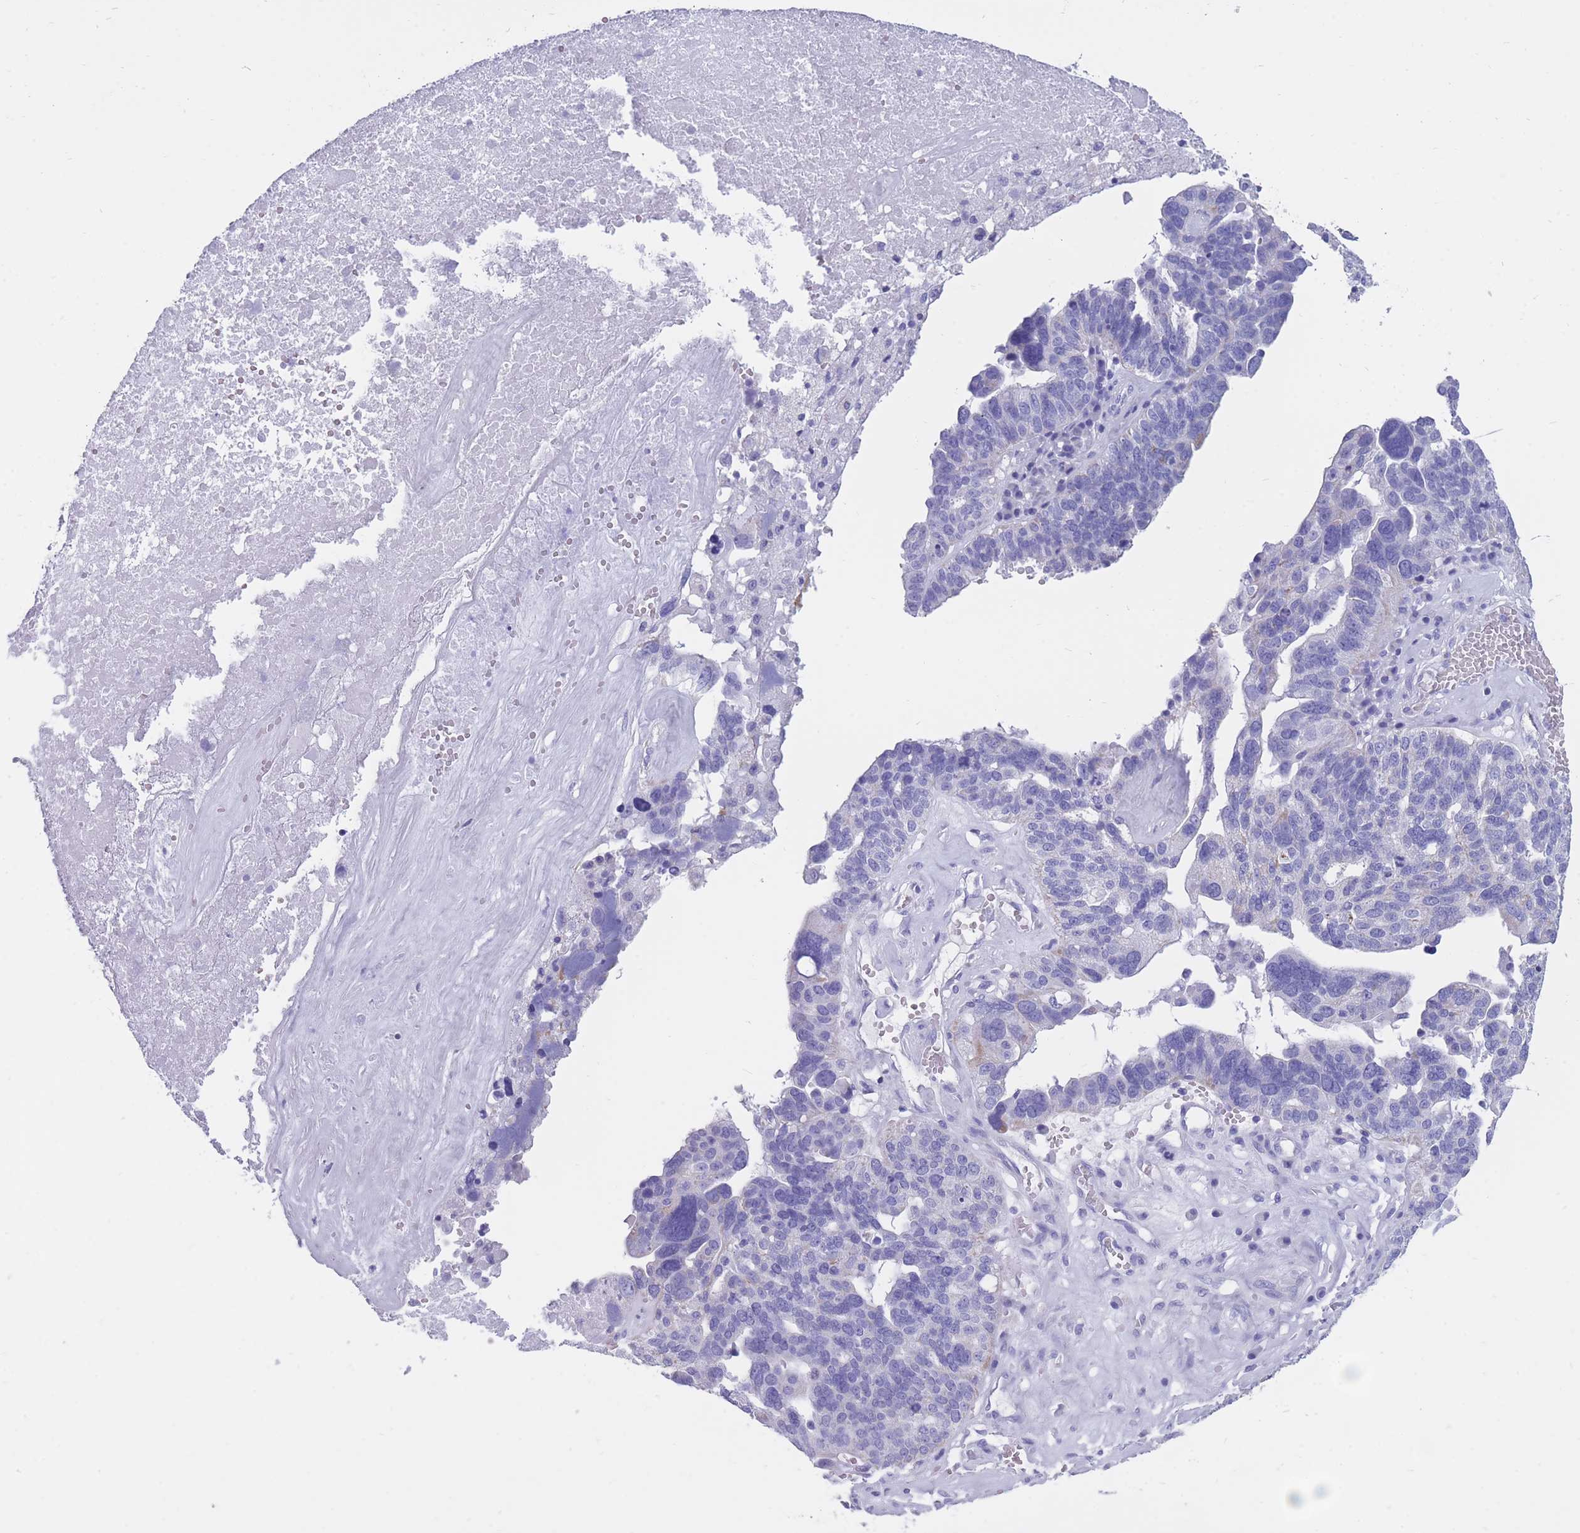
{"staining": {"intensity": "negative", "quantity": "none", "location": "none"}, "tissue": "ovarian cancer", "cell_type": "Tumor cells", "image_type": "cancer", "snomed": [{"axis": "morphology", "description": "Cystadenocarcinoma, serous, NOS"}, {"axis": "topography", "description": "Ovary"}], "caption": "There is no significant staining in tumor cells of ovarian serous cystadenocarcinoma.", "gene": "INTS2", "patient": {"sex": "female", "age": 59}}